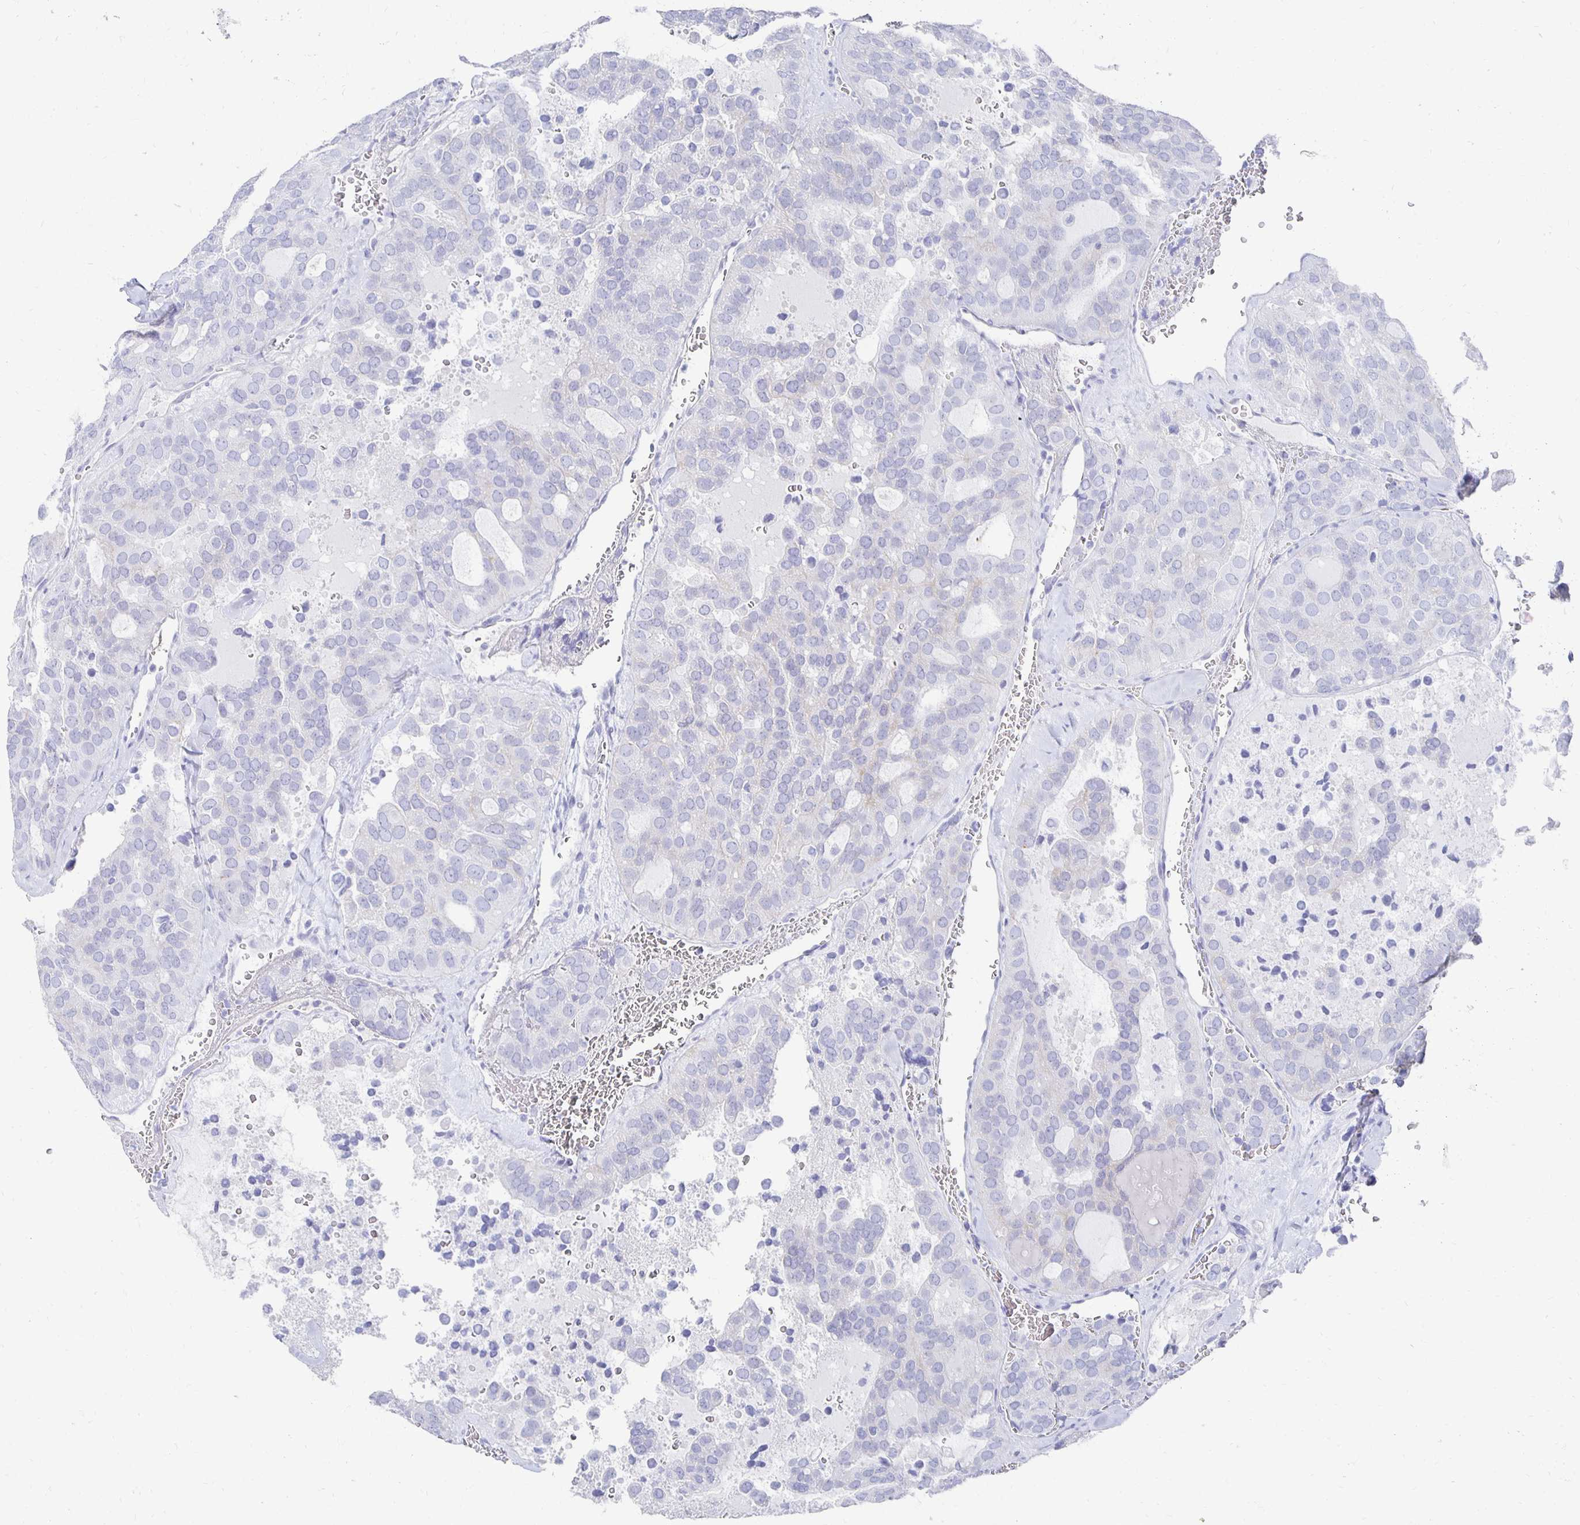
{"staining": {"intensity": "negative", "quantity": "none", "location": "none"}, "tissue": "thyroid cancer", "cell_type": "Tumor cells", "image_type": "cancer", "snomed": [{"axis": "morphology", "description": "Follicular adenoma carcinoma, NOS"}, {"axis": "topography", "description": "Thyroid gland"}], "caption": "DAB immunohistochemical staining of human thyroid cancer (follicular adenoma carcinoma) demonstrates no significant positivity in tumor cells.", "gene": "PRDM7", "patient": {"sex": "male", "age": 75}}